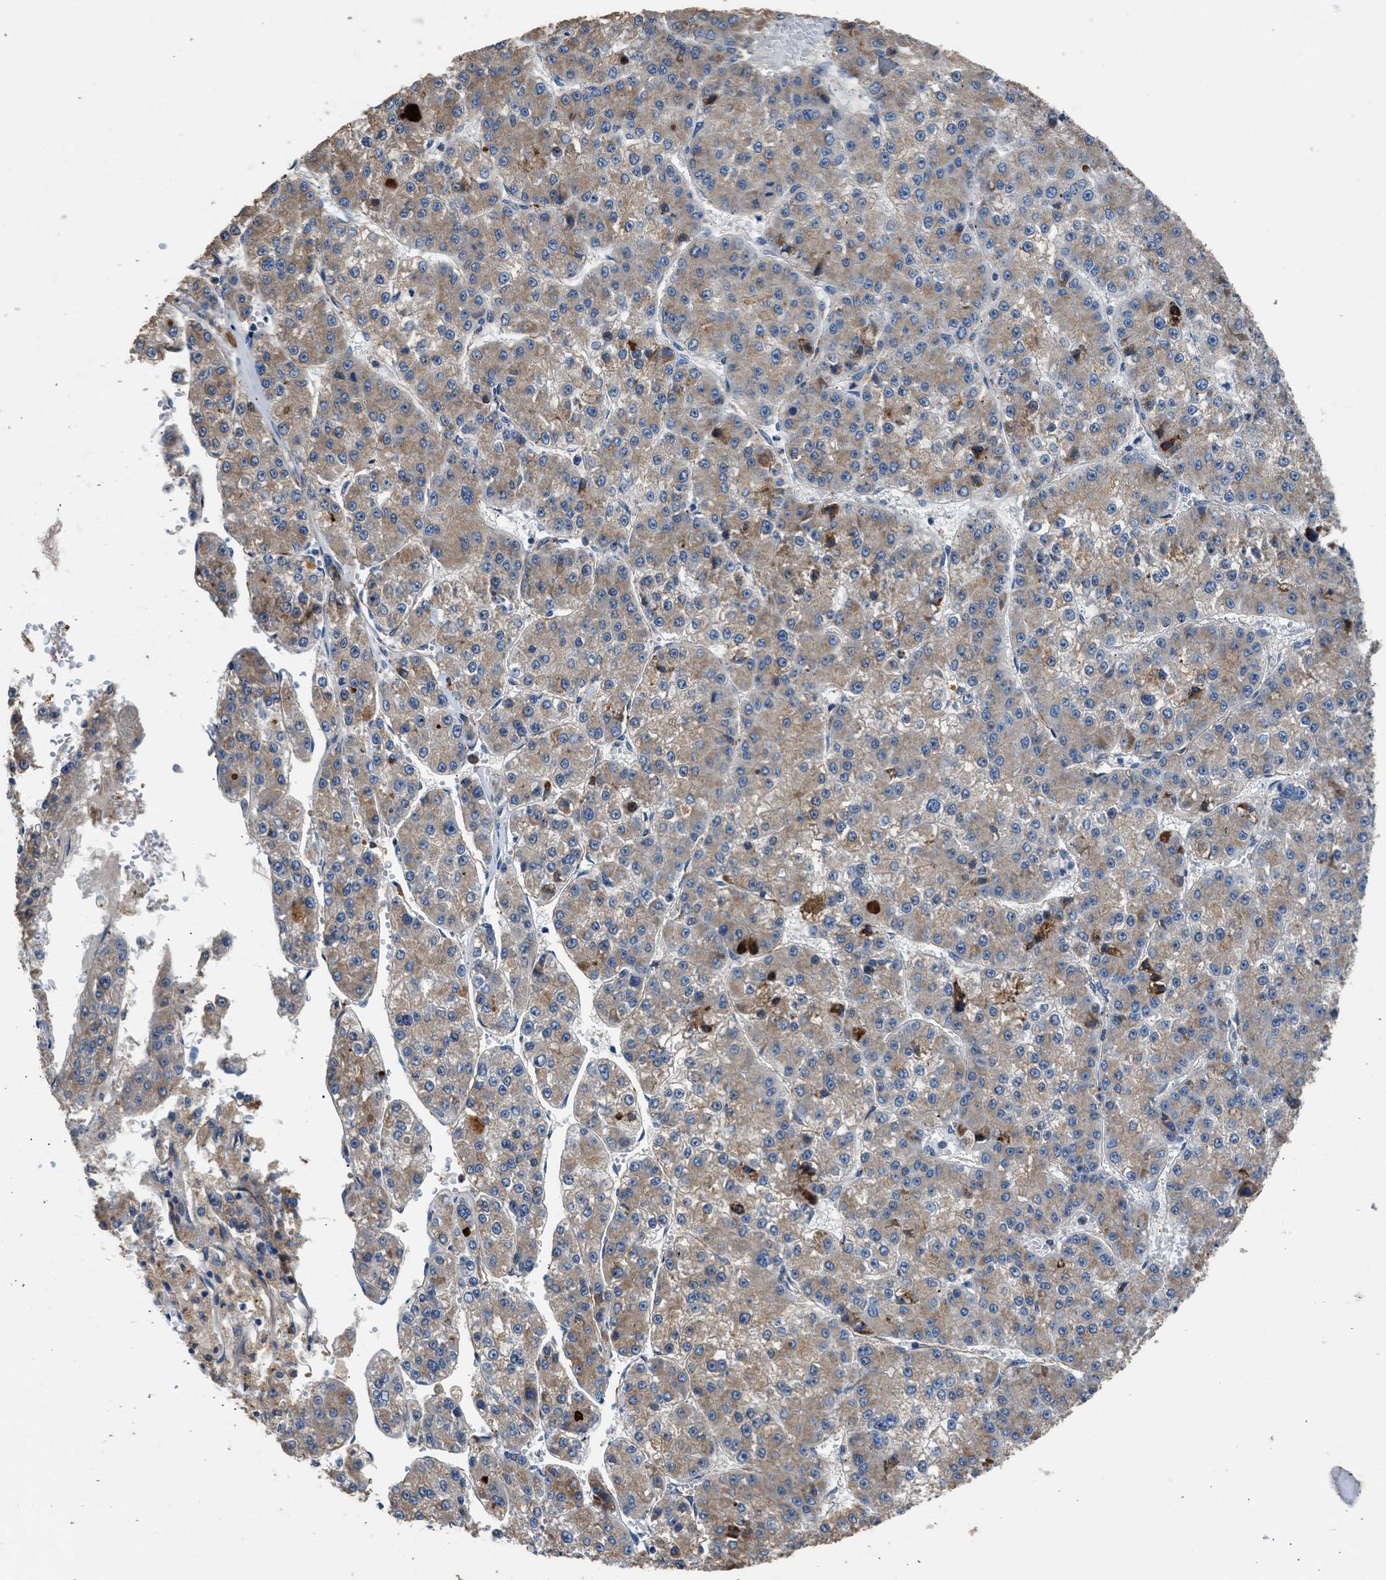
{"staining": {"intensity": "weak", "quantity": ">75%", "location": "cytoplasmic/membranous"}, "tissue": "liver cancer", "cell_type": "Tumor cells", "image_type": "cancer", "snomed": [{"axis": "morphology", "description": "Carcinoma, Hepatocellular, NOS"}, {"axis": "topography", "description": "Liver"}], "caption": "A histopathology image of liver cancer stained for a protein shows weak cytoplasmic/membranous brown staining in tumor cells. The staining was performed using DAB (3,3'-diaminobenzidine) to visualize the protein expression in brown, while the nuclei were stained in blue with hematoxylin (Magnification: 20x).", "gene": "ULK4", "patient": {"sex": "female", "age": 73}}